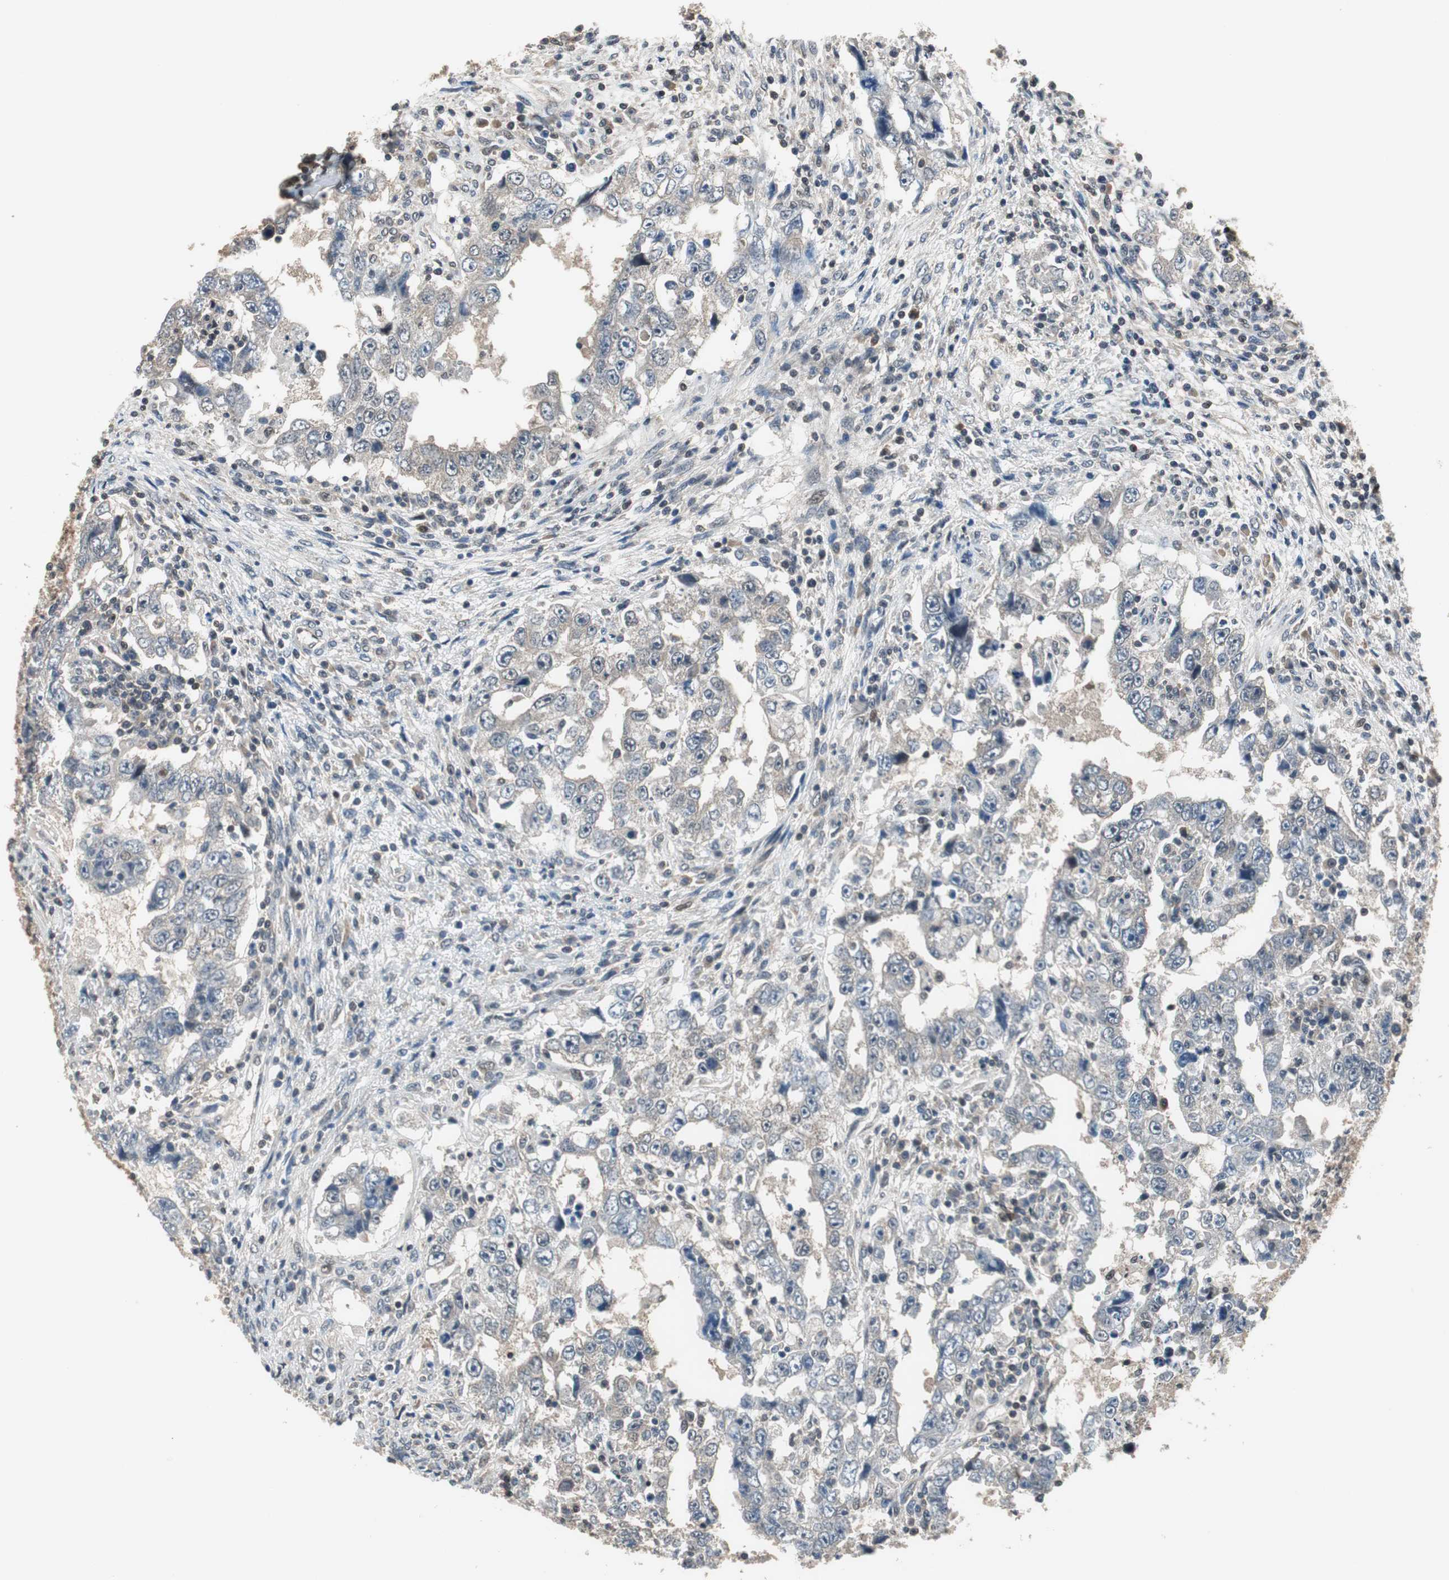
{"staining": {"intensity": "weak", "quantity": "<25%", "location": "cytoplasmic/membranous"}, "tissue": "testis cancer", "cell_type": "Tumor cells", "image_type": "cancer", "snomed": [{"axis": "morphology", "description": "Carcinoma, Embryonal, NOS"}, {"axis": "topography", "description": "Testis"}], "caption": "A high-resolution photomicrograph shows immunohistochemistry staining of testis embryonal carcinoma, which shows no significant positivity in tumor cells.", "gene": "MAFB", "patient": {"sex": "male", "age": 26}}